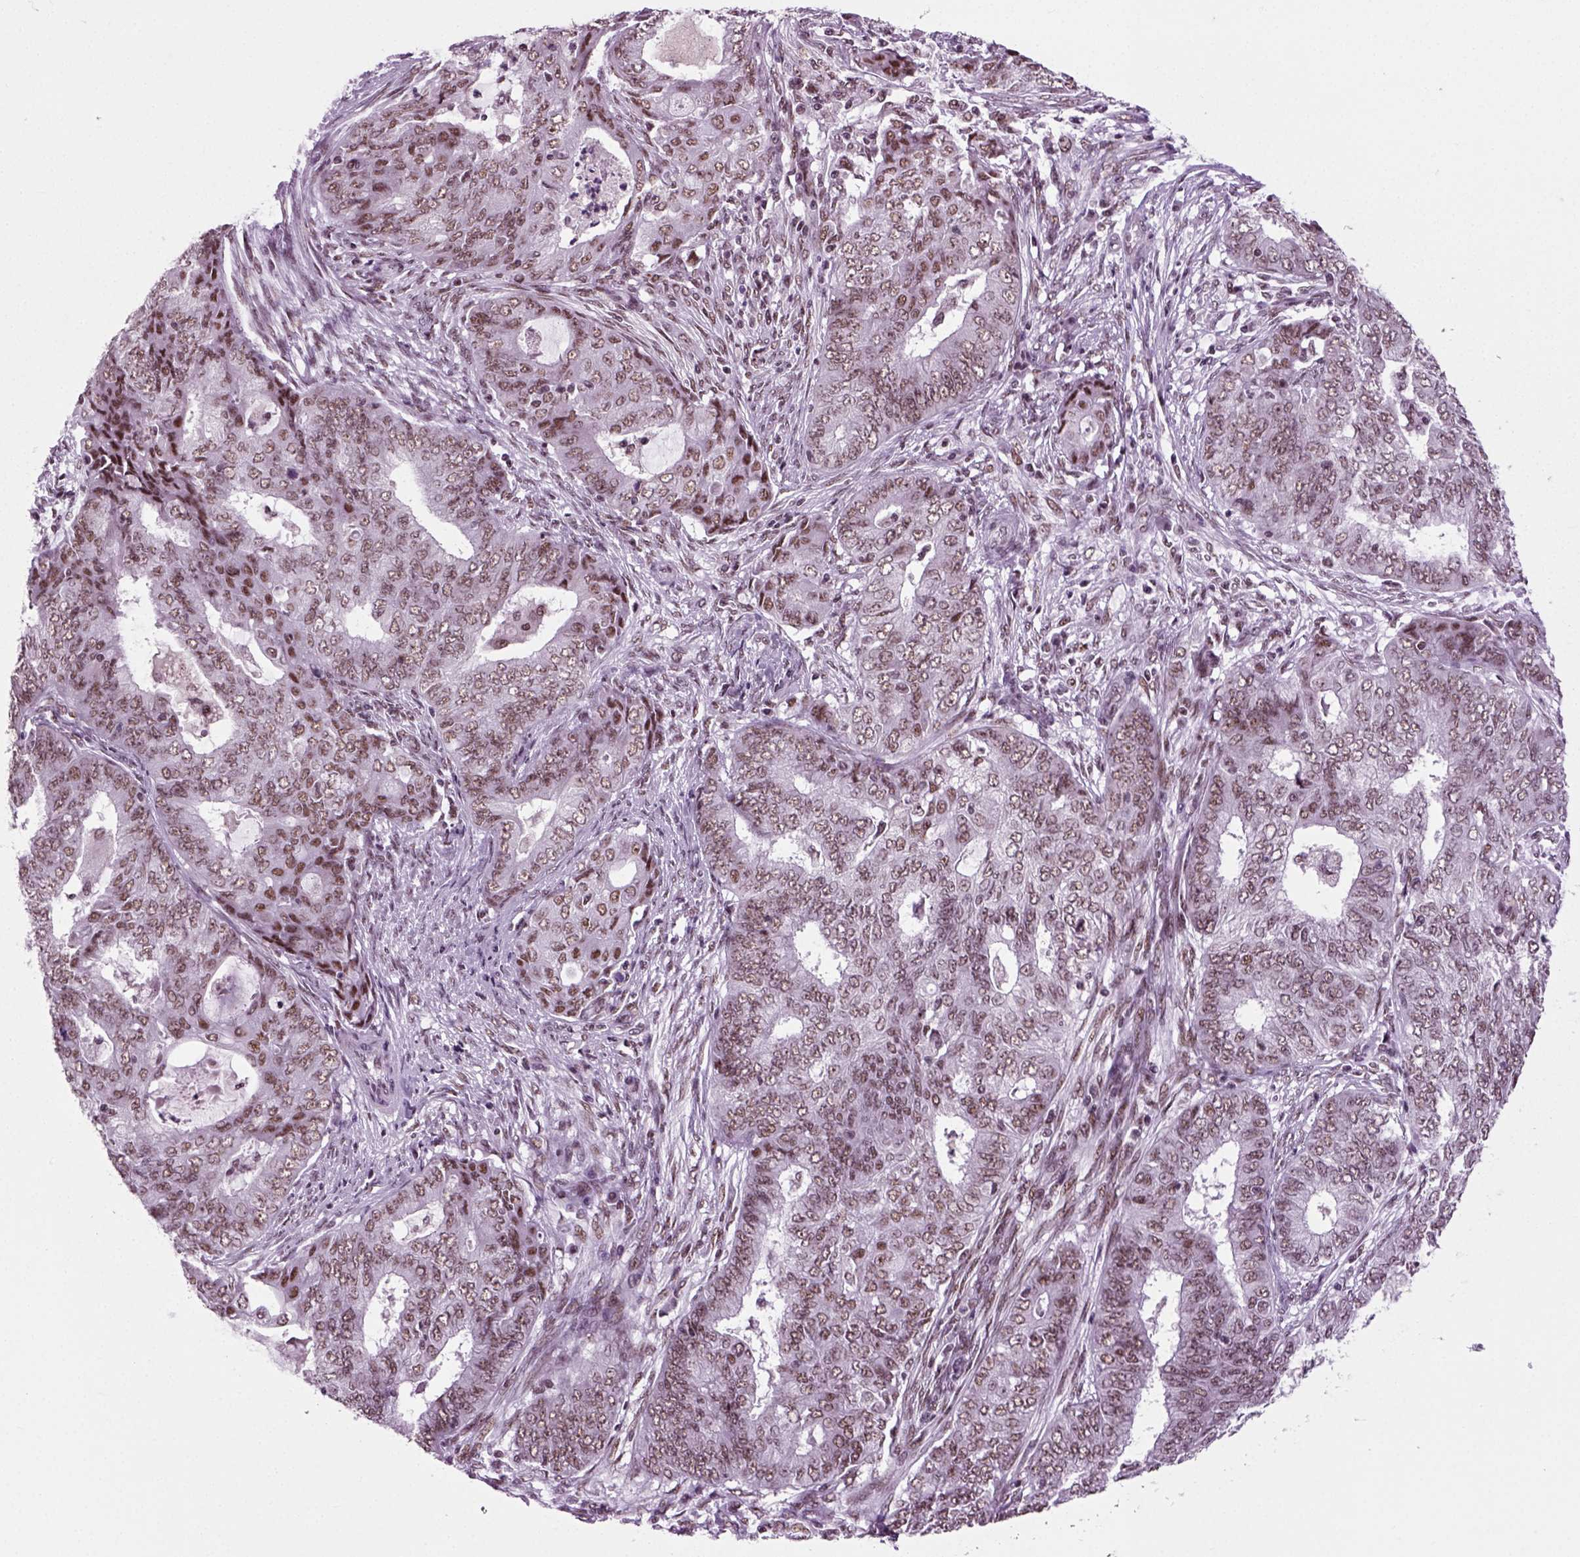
{"staining": {"intensity": "moderate", "quantity": "25%-75%", "location": "nuclear"}, "tissue": "endometrial cancer", "cell_type": "Tumor cells", "image_type": "cancer", "snomed": [{"axis": "morphology", "description": "Adenocarcinoma, NOS"}, {"axis": "topography", "description": "Endometrium"}], "caption": "Endometrial adenocarcinoma tissue exhibits moderate nuclear staining in about 25%-75% of tumor cells, visualized by immunohistochemistry. The staining was performed using DAB, with brown indicating positive protein expression. Nuclei are stained blue with hematoxylin.", "gene": "RCOR3", "patient": {"sex": "female", "age": 62}}